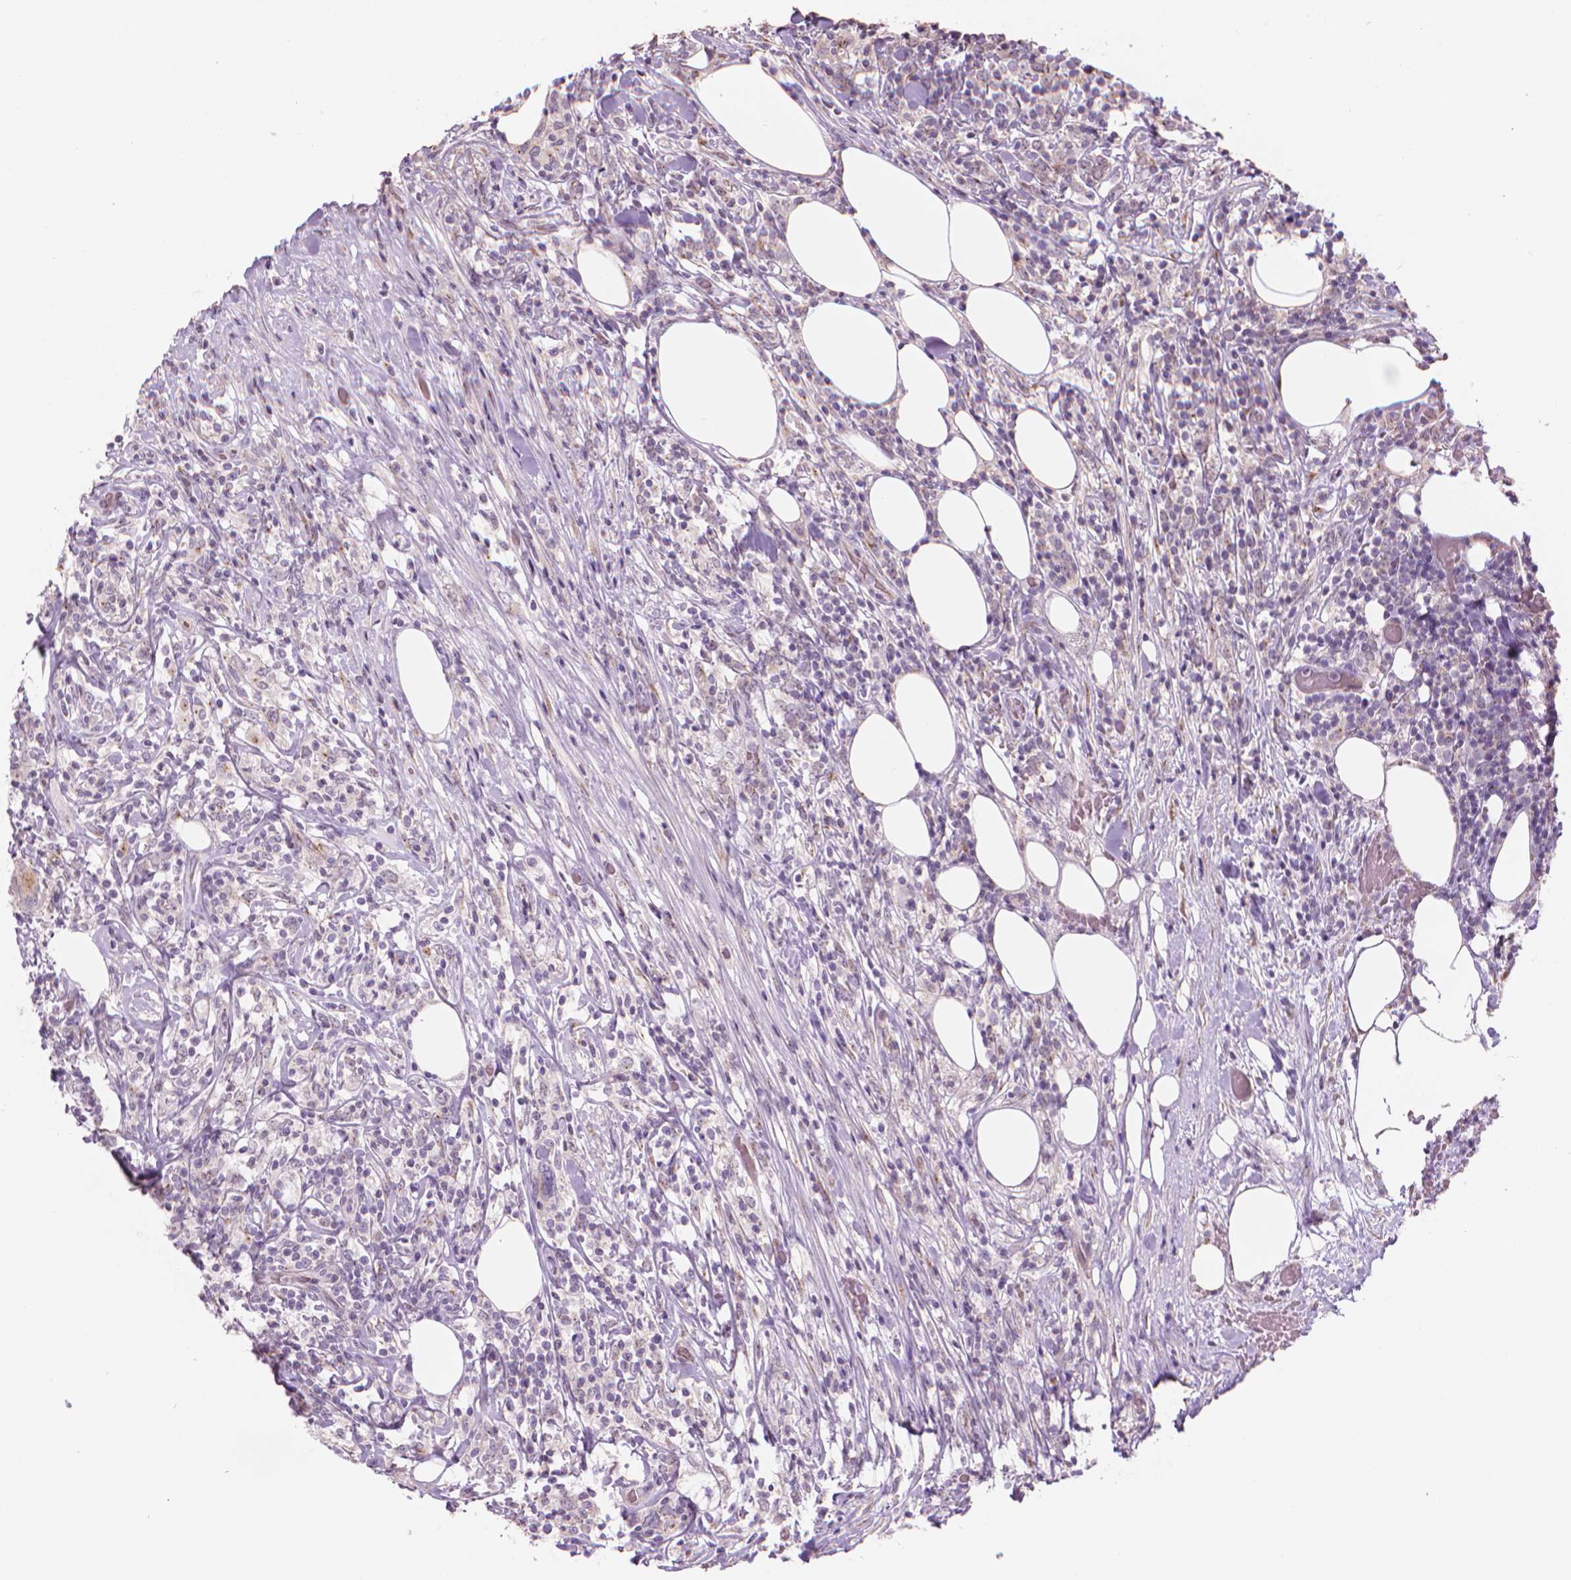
{"staining": {"intensity": "negative", "quantity": "none", "location": "none"}, "tissue": "lymphoma", "cell_type": "Tumor cells", "image_type": "cancer", "snomed": [{"axis": "morphology", "description": "Malignant lymphoma, non-Hodgkin's type, High grade"}, {"axis": "topography", "description": "Lymph node"}], "caption": "Tumor cells show no significant expression in high-grade malignant lymphoma, non-Hodgkin's type.", "gene": "IFFO1", "patient": {"sex": "female", "age": 84}}